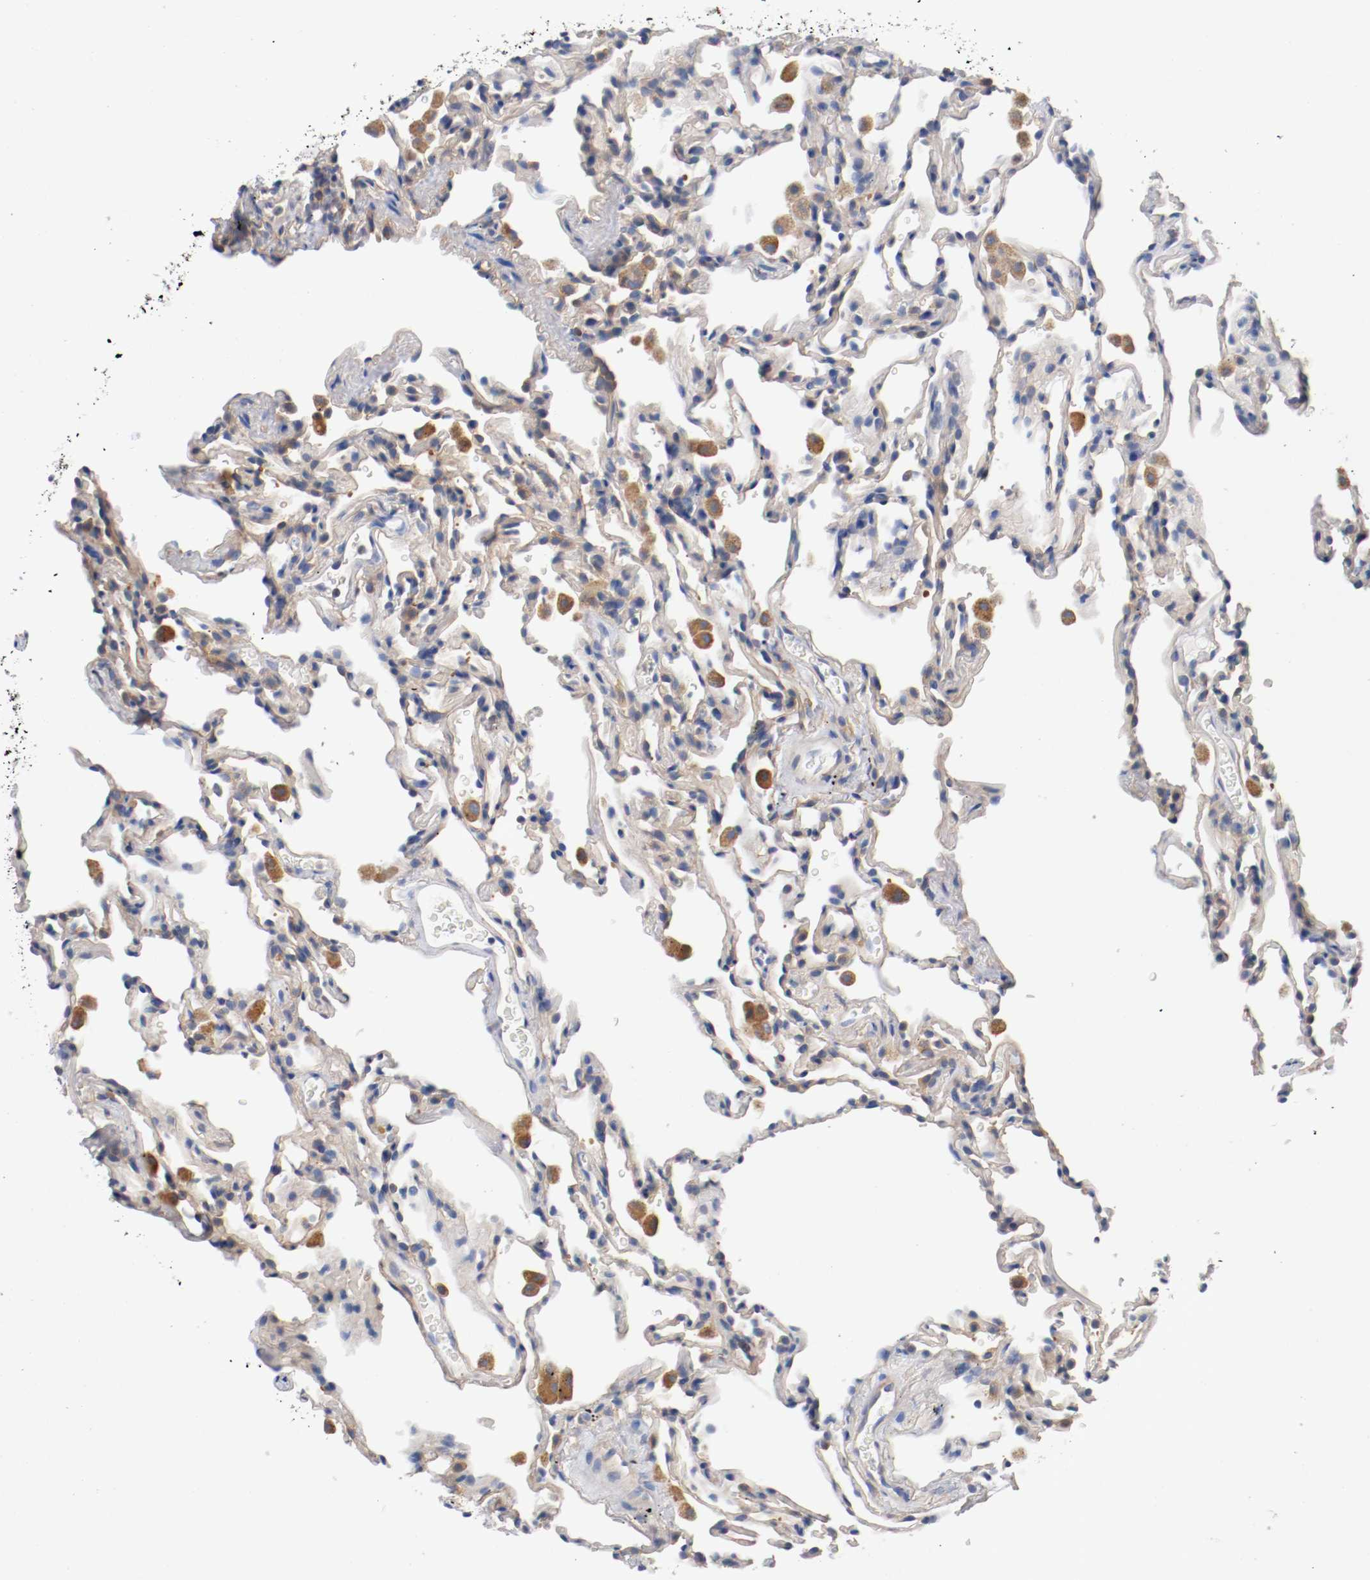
{"staining": {"intensity": "negative", "quantity": "none", "location": "none"}, "tissue": "lung", "cell_type": "Alveolar cells", "image_type": "normal", "snomed": [{"axis": "morphology", "description": "Normal tissue, NOS"}, {"axis": "morphology", "description": "Soft tissue tumor metastatic"}, {"axis": "topography", "description": "Lung"}], "caption": "This image is of normal lung stained with IHC to label a protein in brown with the nuclei are counter-stained blue. There is no staining in alveolar cells. (DAB IHC, high magnification).", "gene": "HGS", "patient": {"sex": "male", "age": 59}}